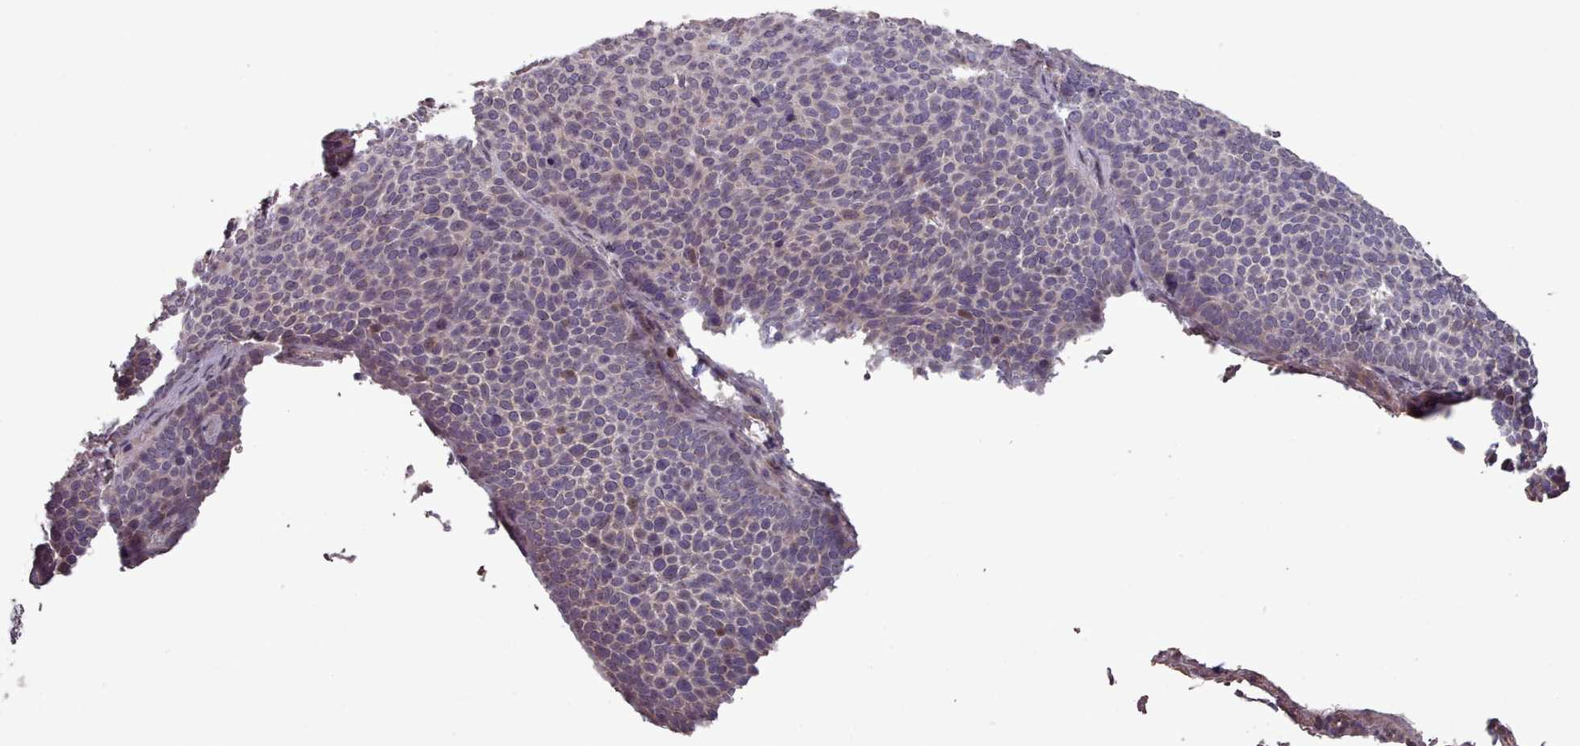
{"staining": {"intensity": "negative", "quantity": "none", "location": "none"}, "tissue": "skin cancer", "cell_type": "Tumor cells", "image_type": "cancer", "snomed": [{"axis": "morphology", "description": "Basal cell carcinoma"}, {"axis": "topography", "description": "Skin"}], "caption": "Immunohistochemical staining of basal cell carcinoma (skin) demonstrates no significant expression in tumor cells.", "gene": "ERCC6L", "patient": {"sex": "female", "age": 77}}